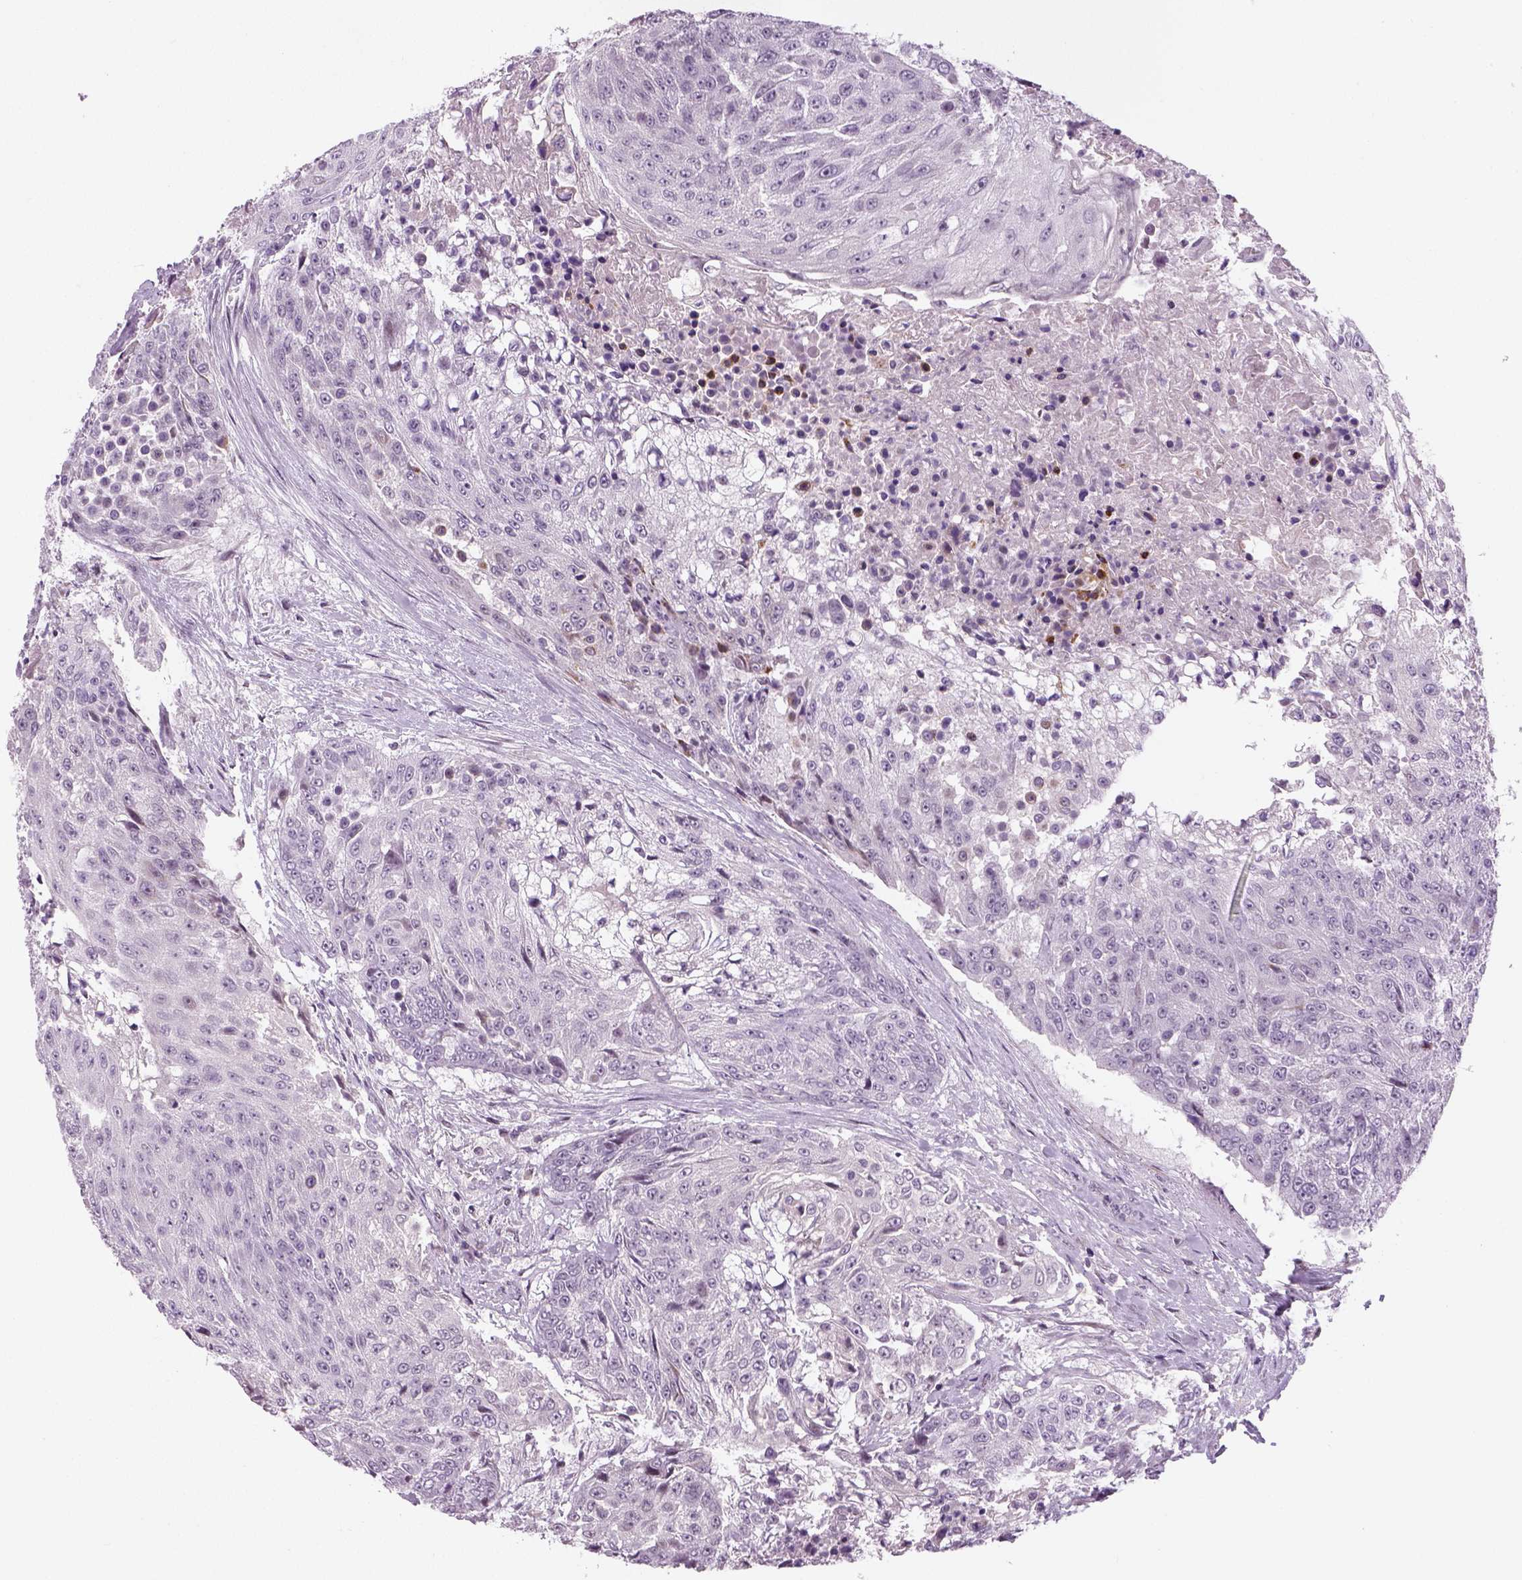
{"staining": {"intensity": "negative", "quantity": "none", "location": "none"}, "tissue": "urothelial cancer", "cell_type": "Tumor cells", "image_type": "cancer", "snomed": [{"axis": "morphology", "description": "Urothelial carcinoma, High grade"}, {"axis": "topography", "description": "Urinary bladder"}], "caption": "Immunohistochemistry (IHC) histopathology image of human urothelial cancer stained for a protein (brown), which displays no positivity in tumor cells.", "gene": "NECAB1", "patient": {"sex": "female", "age": 63}}